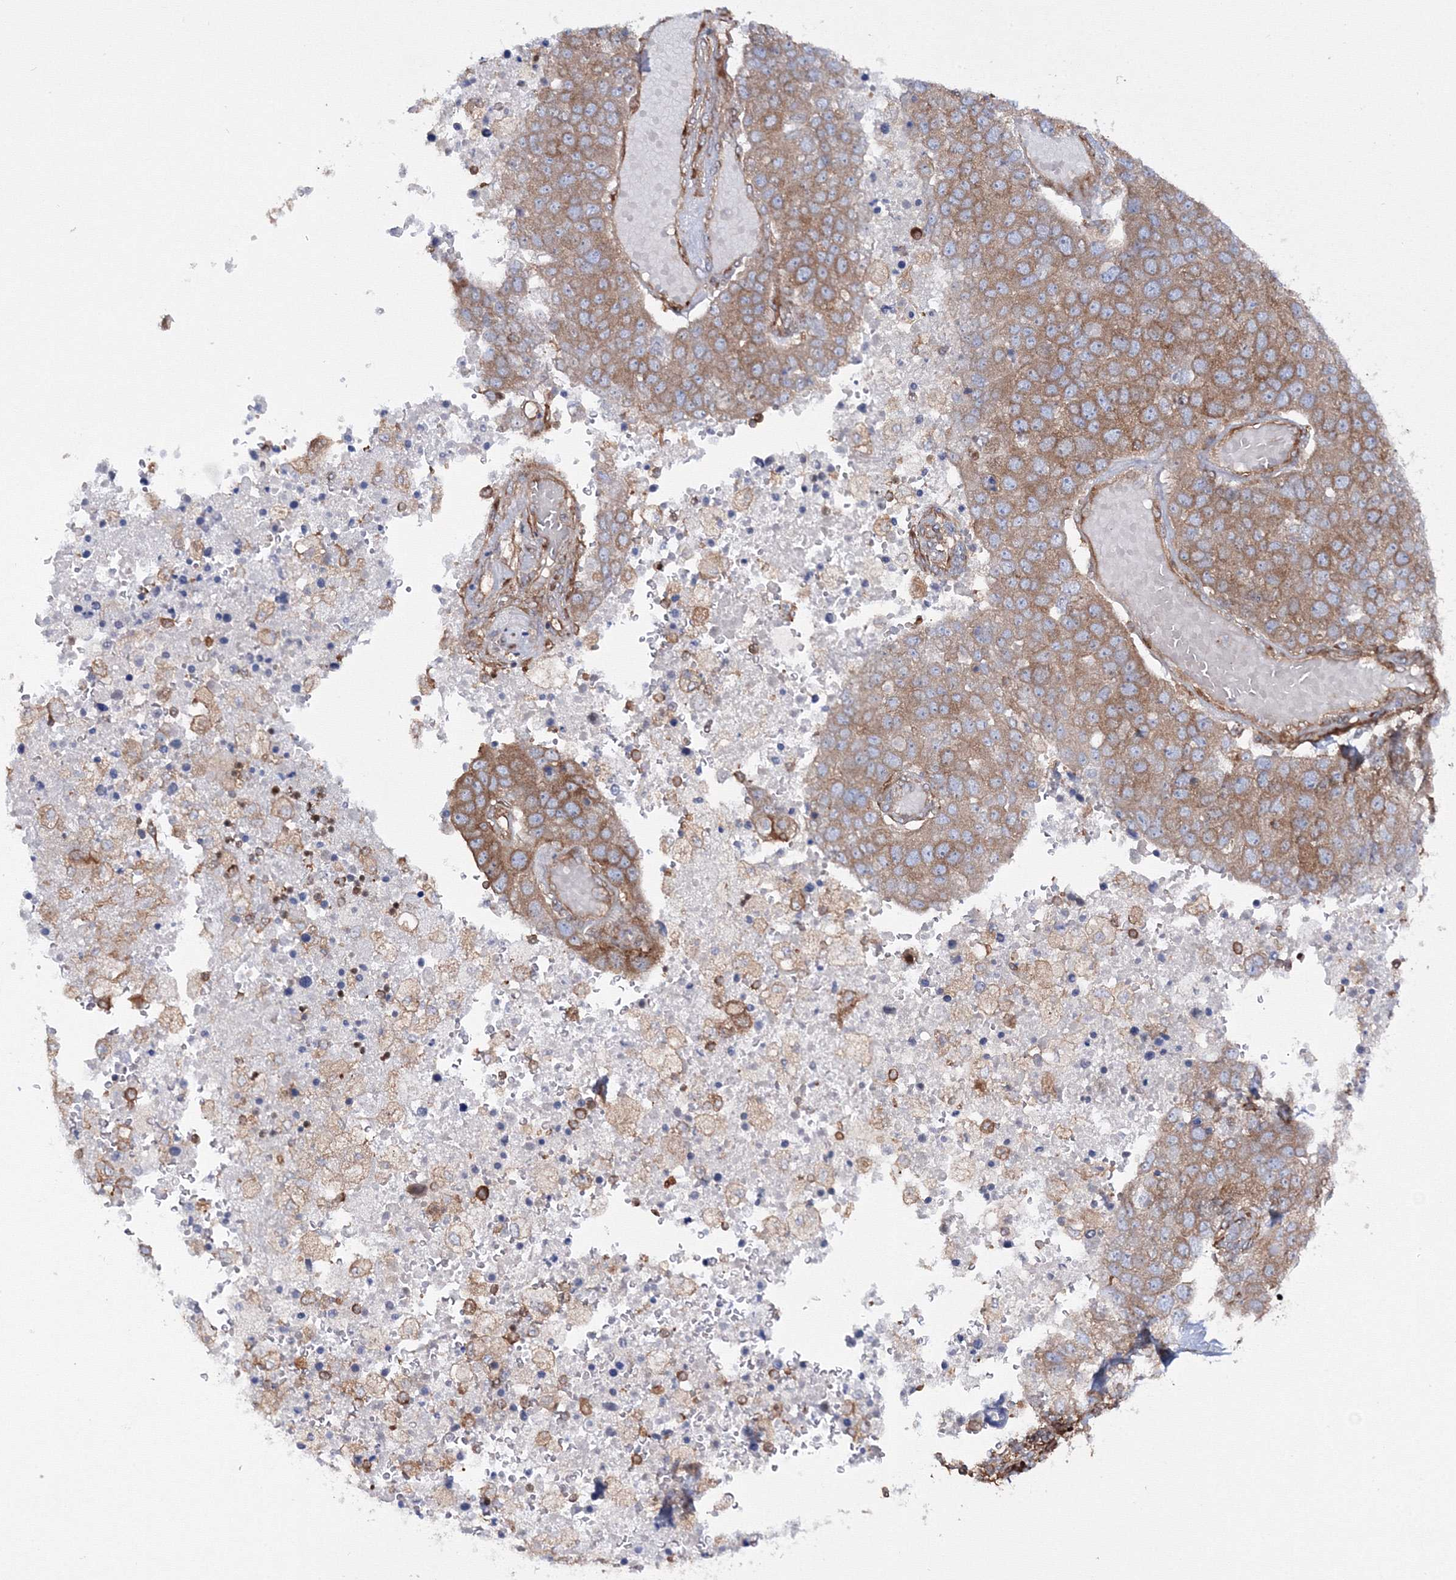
{"staining": {"intensity": "moderate", "quantity": ">75%", "location": "cytoplasmic/membranous"}, "tissue": "pancreatic cancer", "cell_type": "Tumor cells", "image_type": "cancer", "snomed": [{"axis": "morphology", "description": "Adenocarcinoma, NOS"}, {"axis": "topography", "description": "Pancreas"}], "caption": "Brown immunohistochemical staining in human pancreatic cancer (adenocarcinoma) demonstrates moderate cytoplasmic/membranous expression in about >75% of tumor cells.", "gene": "HARS1", "patient": {"sex": "female", "age": 61}}